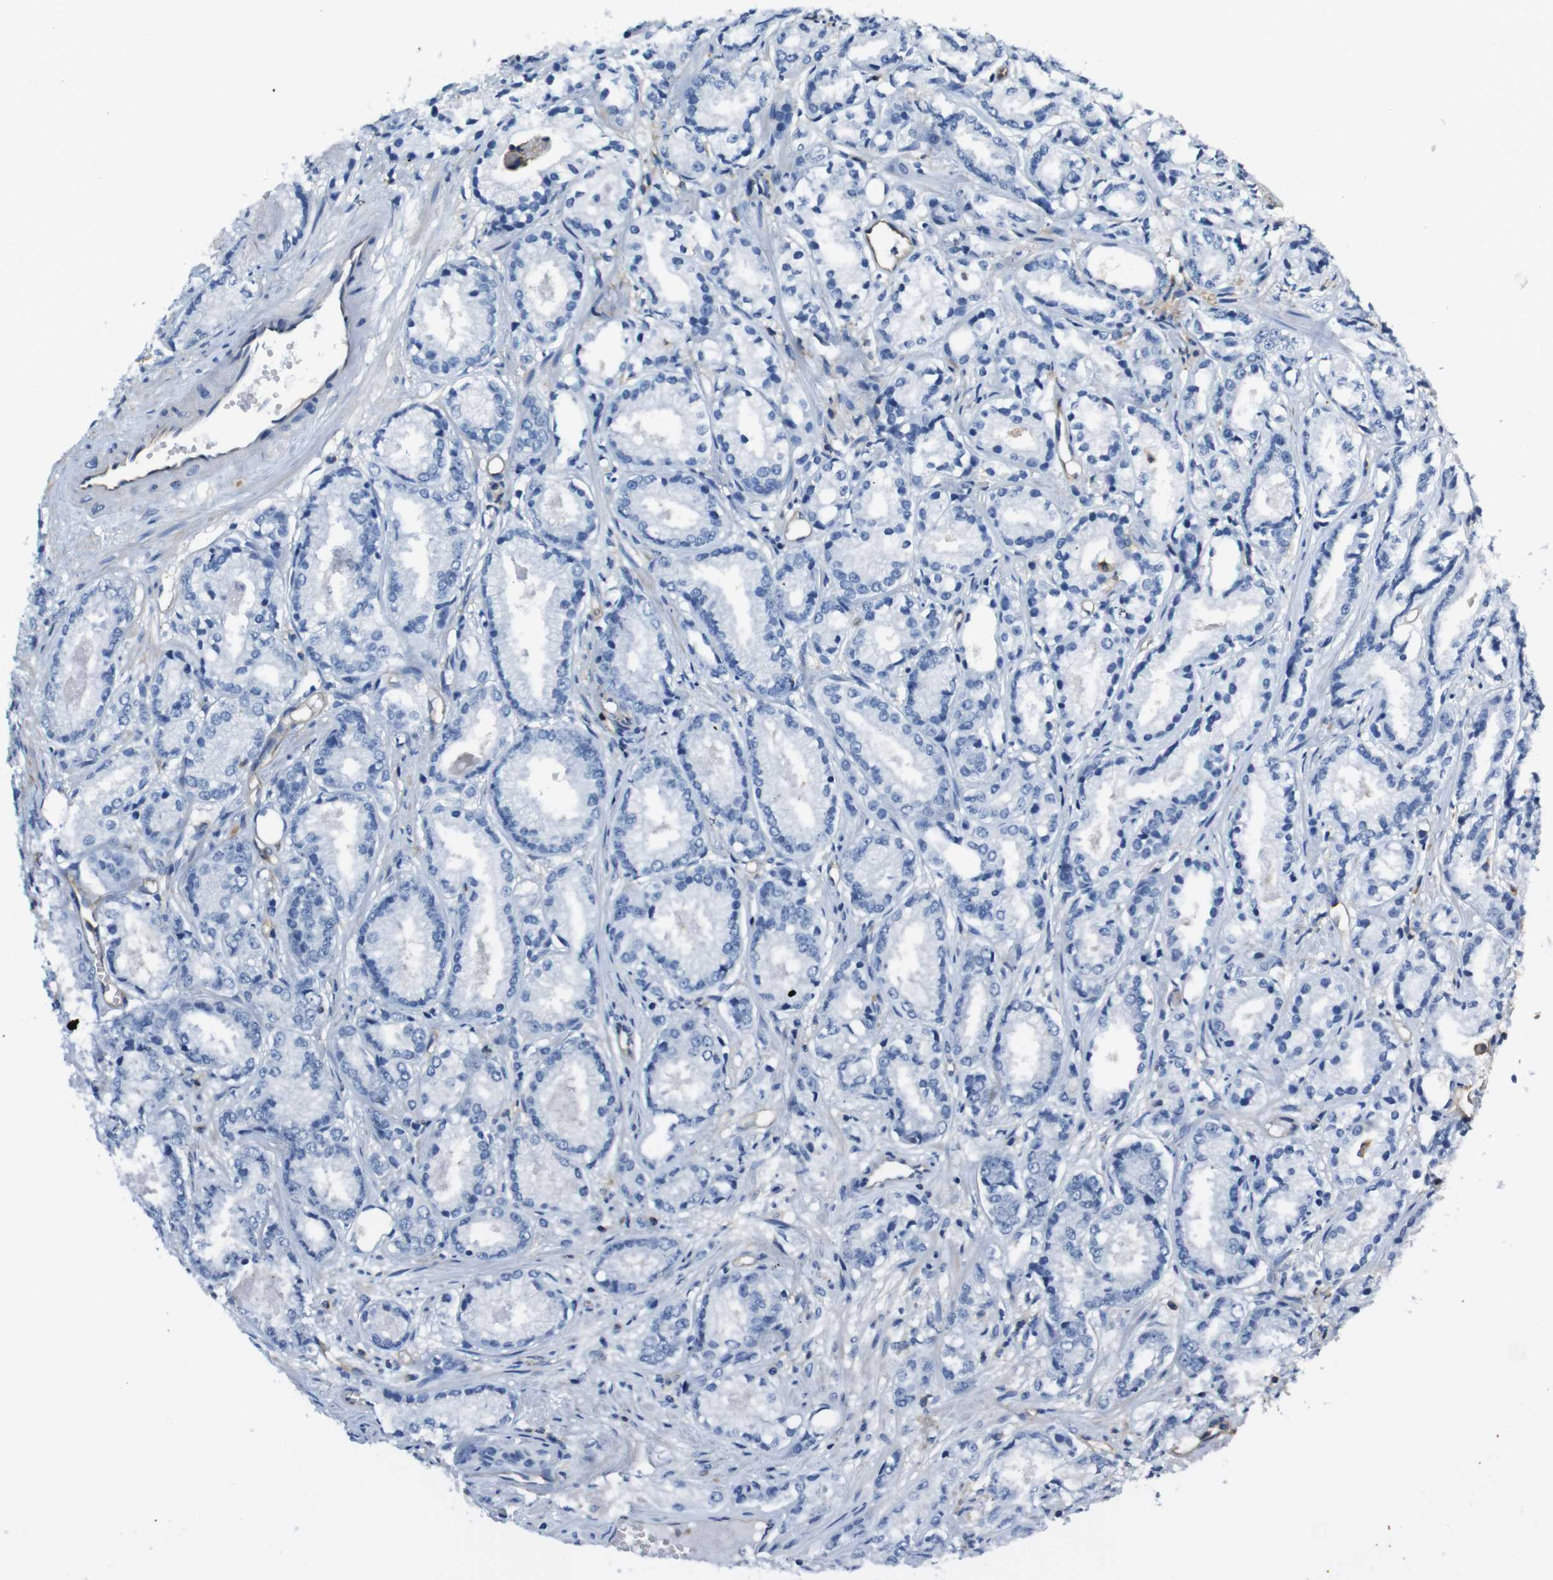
{"staining": {"intensity": "negative", "quantity": "none", "location": "none"}, "tissue": "prostate cancer", "cell_type": "Tumor cells", "image_type": "cancer", "snomed": [{"axis": "morphology", "description": "Adenocarcinoma, Low grade"}, {"axis": "topography", "description": "Prostate"}], "caption": "A high-resolution histopathology image shows IHC staining of prostate cancer (low-grade adenocarcinoma), which displays no significant expression in tumor cells.", "gene": "FCAR", "patient": {"sex": "male", "age": 72}}